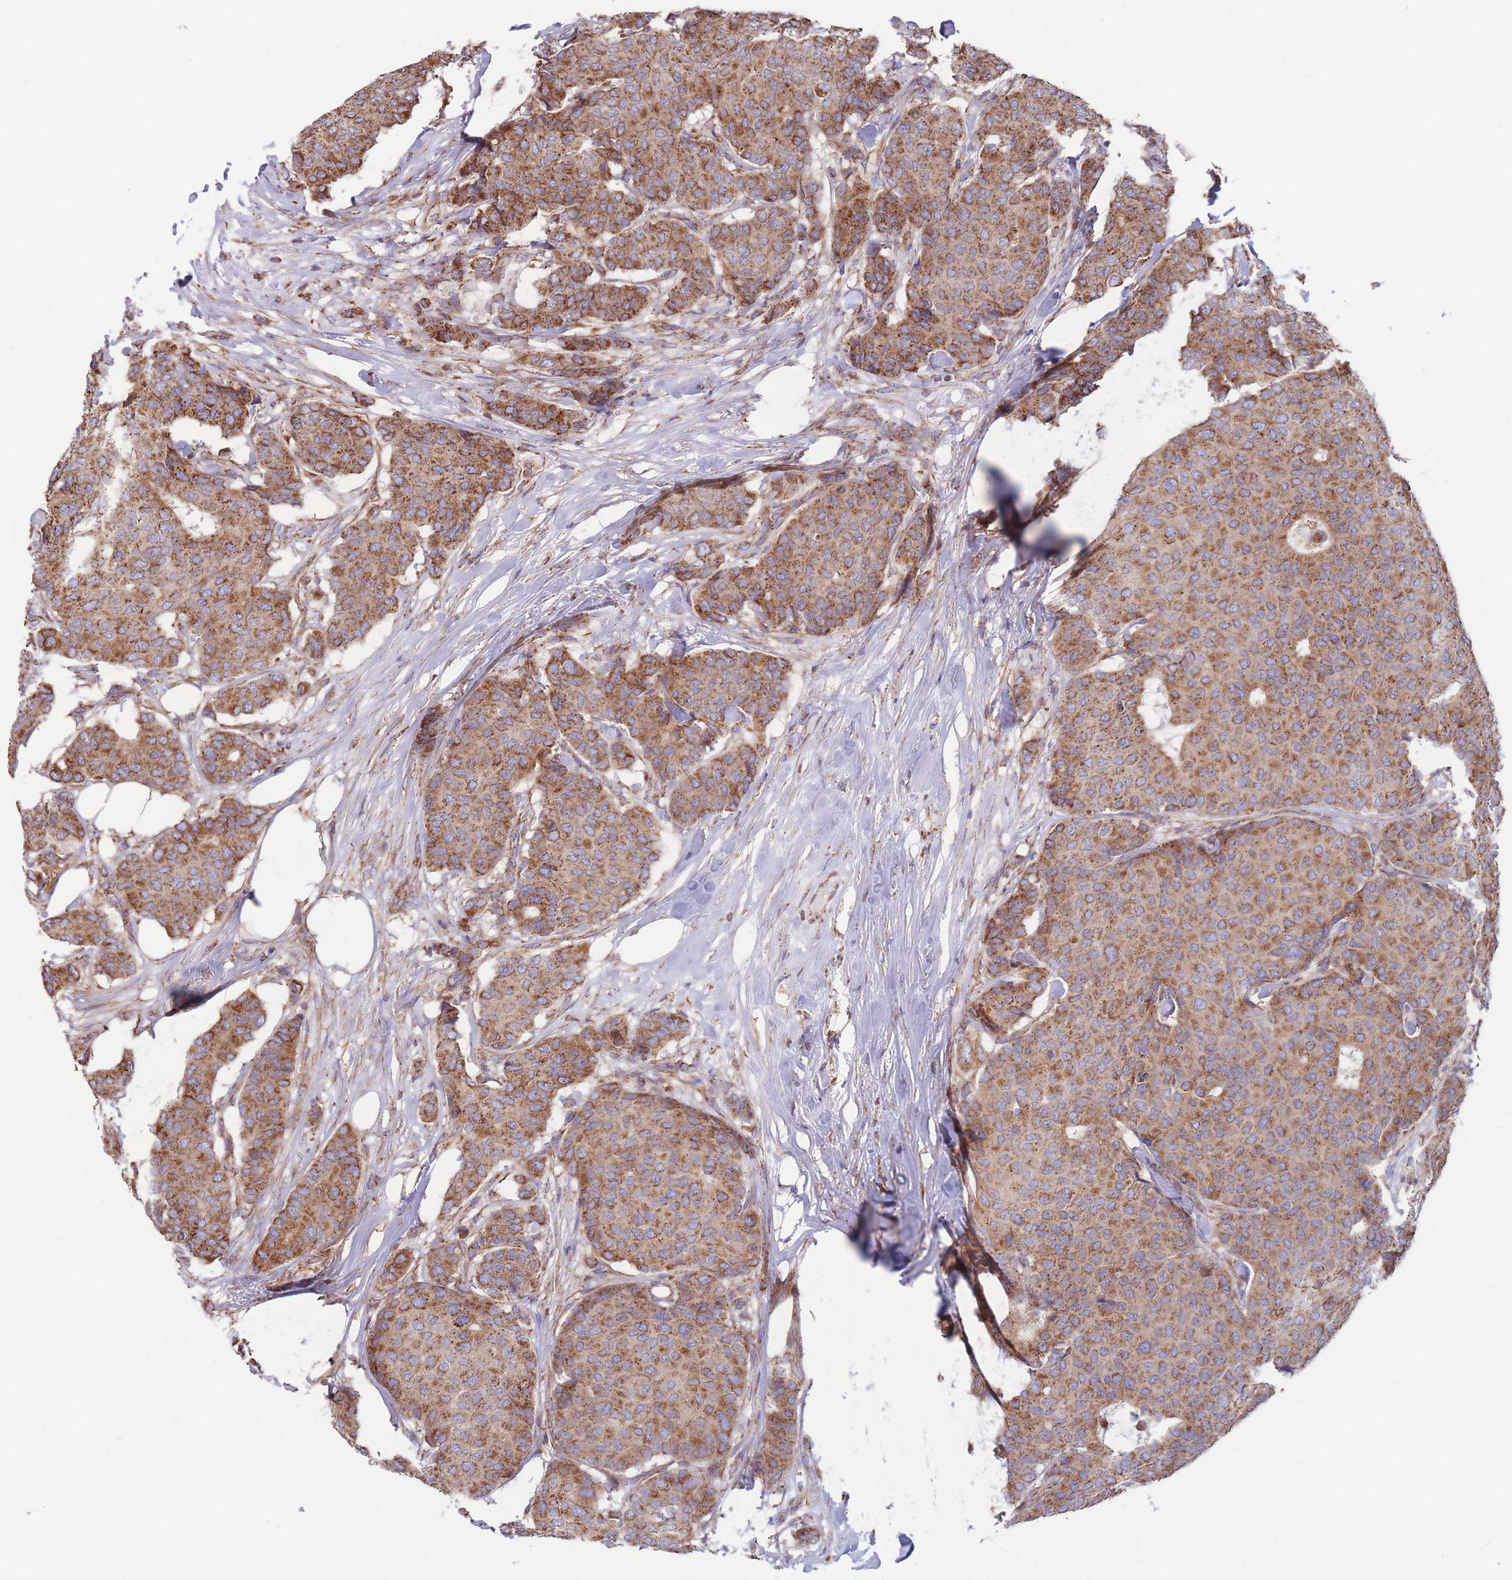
{"staining": {"intensity": "moderate", "quantity": ">75%", "location": "cytoplasmic/membranous"}, "tissue": "breast cancer", "cell_type": "Tumor cells", "image_type": "cancer", "snomed": [{"axis": "morphology", "description": "Duct carcinoma"}, {"axis": "topography", "description": "Breast"}], "caption": "DAB (3,3'-diaminobenzidine) immunohistochemical staining of breast cancer (infiltrating ductal carcinoma) shows moderate cytoplasmic/membranous protein staining in about >75% of tumor cells. (DAB = brown stain, brightfield microscopy at high magnification).", "gene": "FKBP8", "patient": {"sex": "female", "age": 75}}